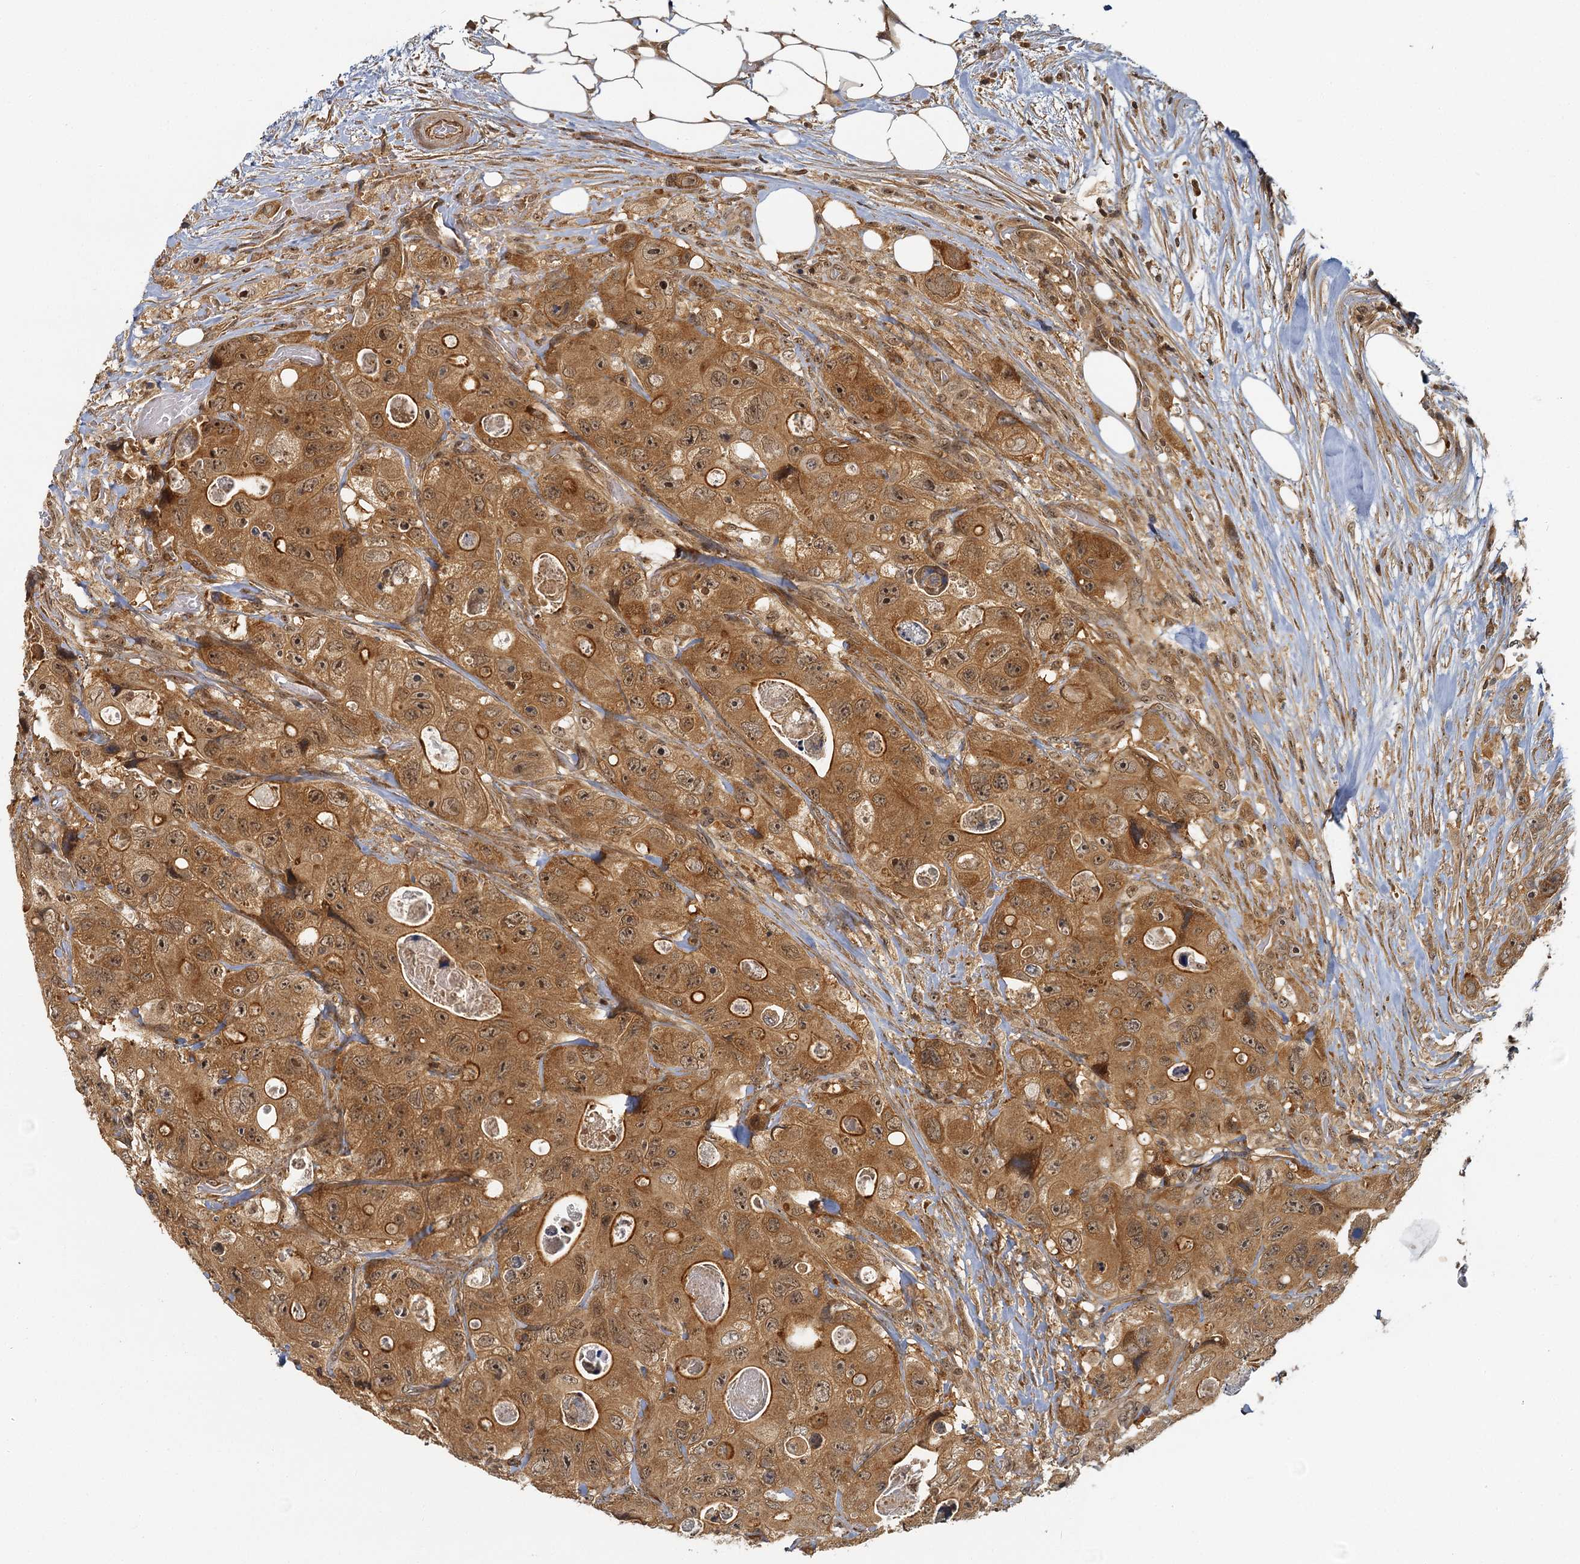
{"staining": {"intensity": "moderate", "quantity": ">75%", "location": "cytoplasmic/membranous,nuclear"}, "tissue": "colorectal cancer", "cell_type": "Tumor cells", "image_type": "cancer", "snomed": [{"axis": "morphology", "description": "Adenocarcinoma, NOS"}, {"axis": "topography", "description": "Colon"}], "caption": "DAB (3,3'-diaminobenzidine) immunohistochemical staining of colorectal cancer (adenocarcinoma) exhibits moderate cytoplasmic/membranous and nuclear protein positivity in approximately >75% of tumor cells.", "gene": "ZNF549", "patient": {"sex": "female", "age": 46}}